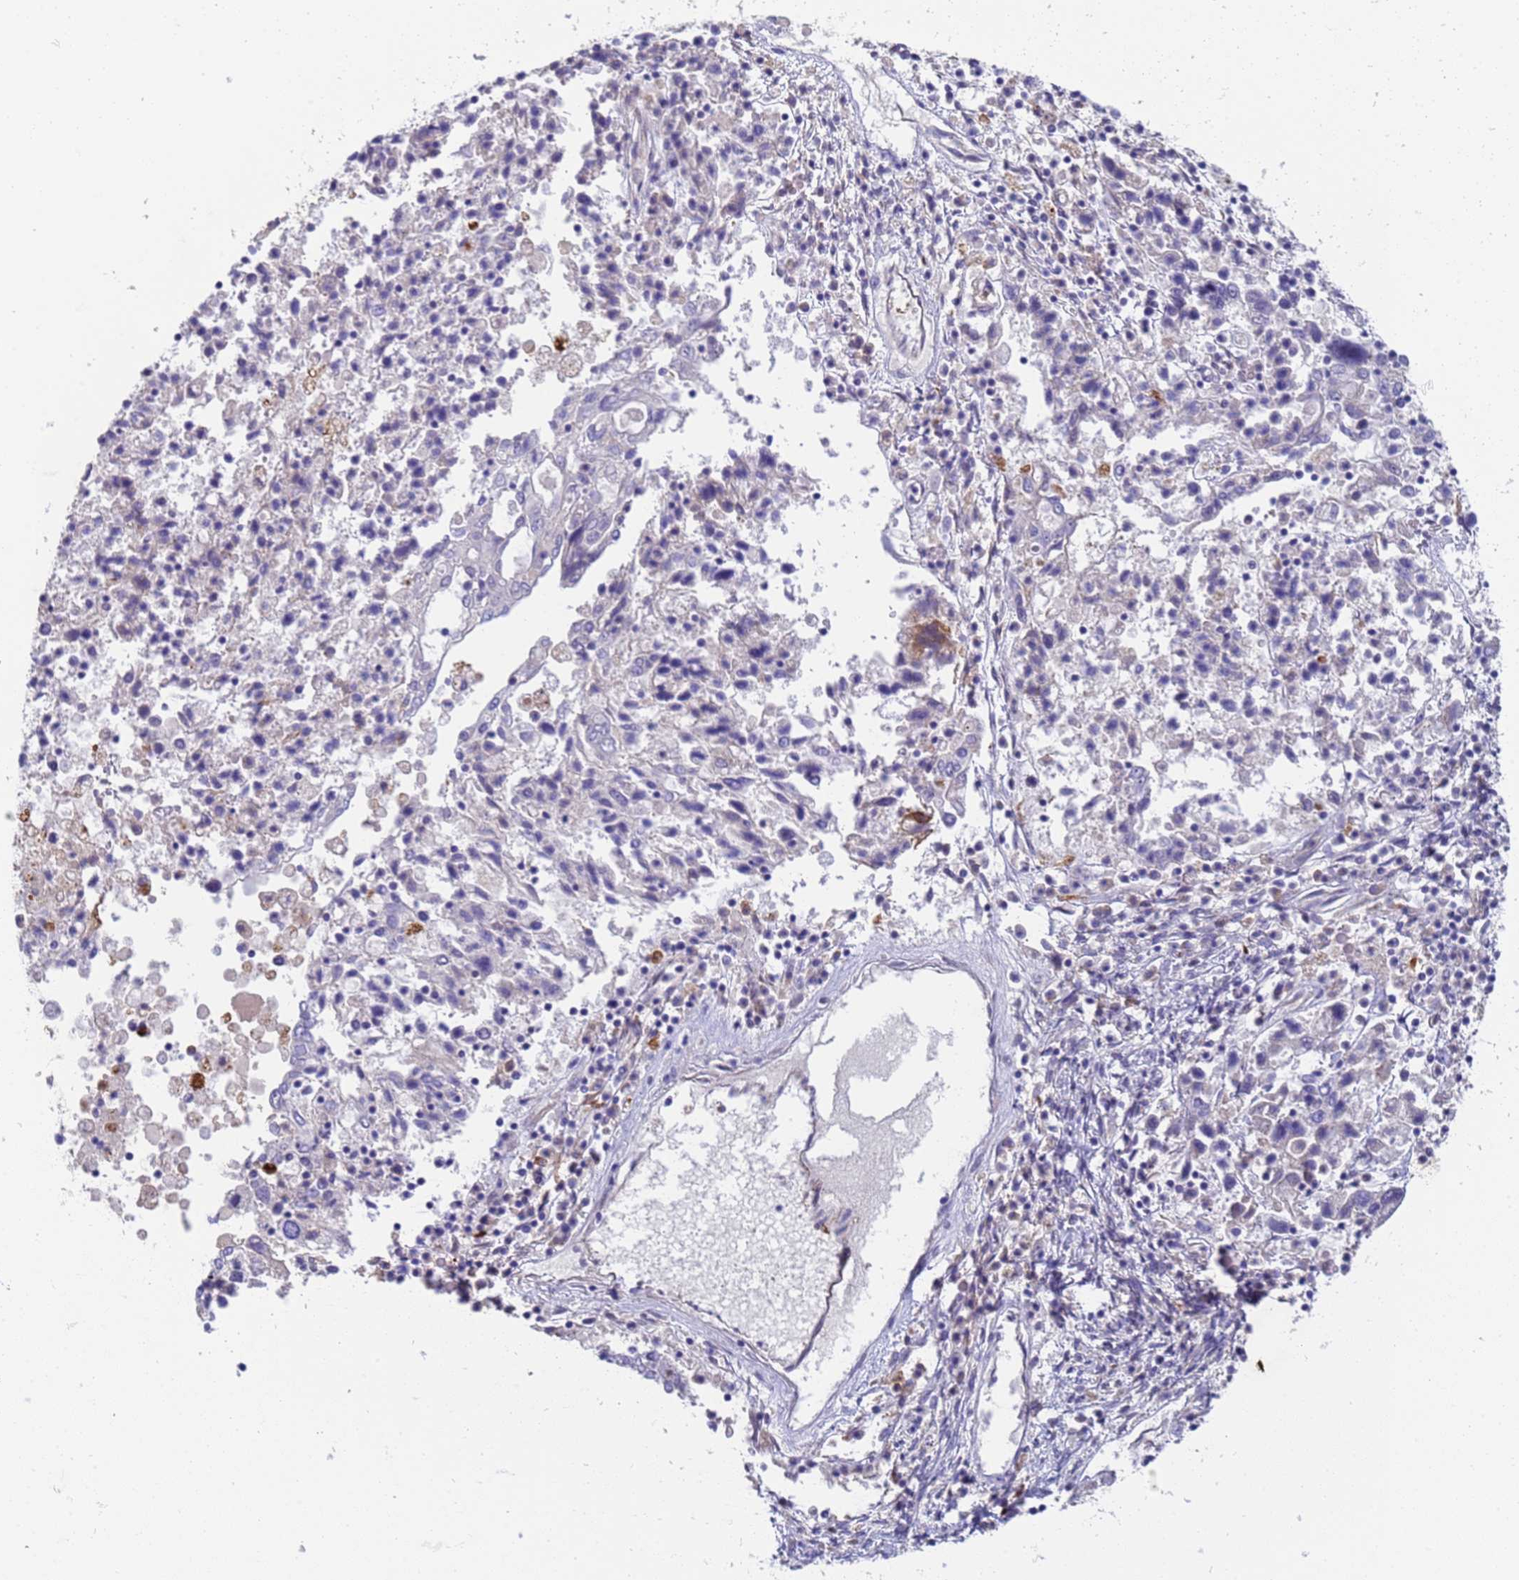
{"staining": {"intensity": "negative", "quantity": "none", "location": "none"}, "tissue": "ovarian cancer", "cell_type": "Tumor cells", "image_type": "cancer", "snomed": [{"axis": "morphology", "description": "Carcinoma, endometroid"}, {"axis": "topography", "description": "Ovary"}], "caption": "The immunohistochemistry photomicrograph has no significant staining in tumor cells of ovarian endometroid carcinoma tissue.", "gene": "C4orf46", "patient": {"sex": "female", "age": 62}}